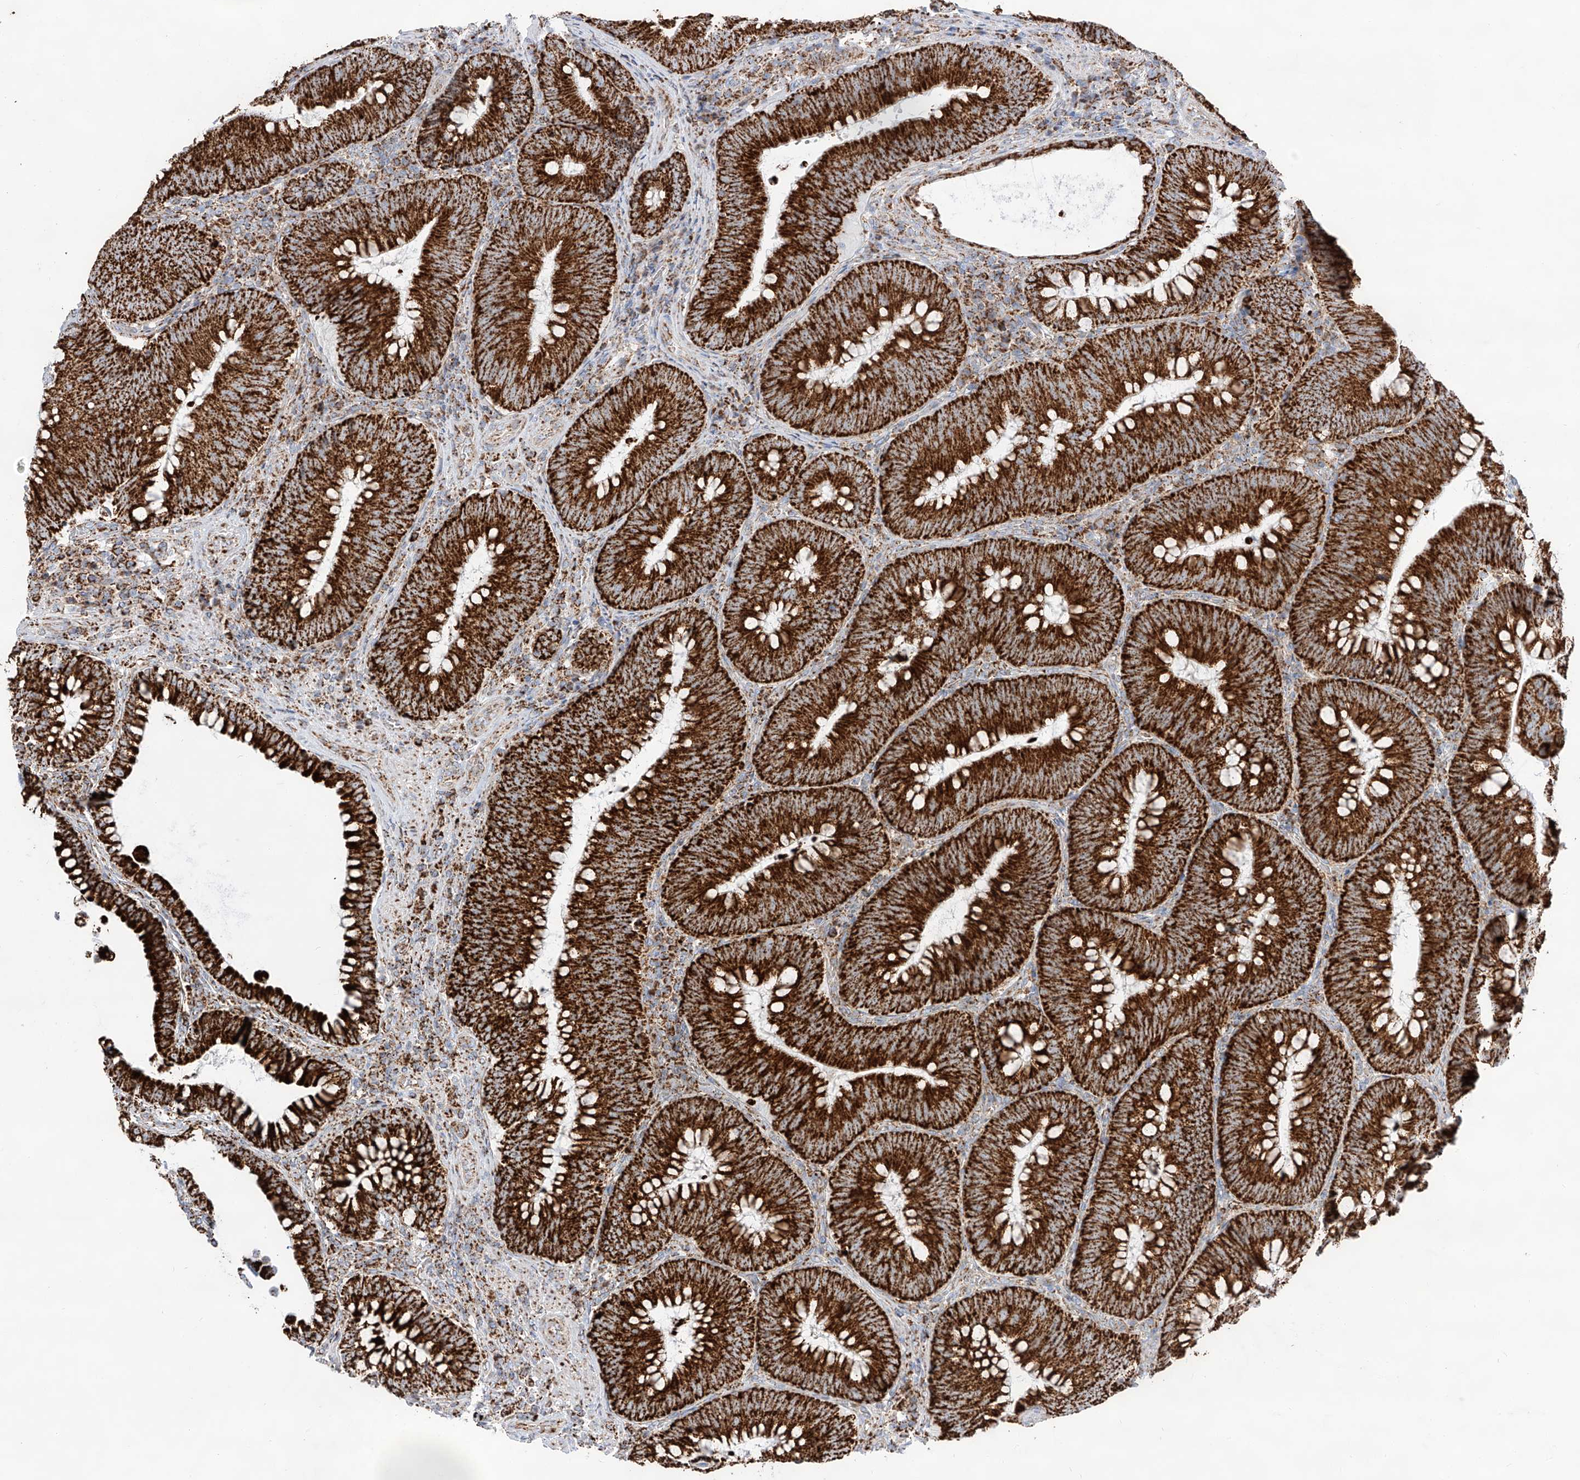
{"staining": {"intensity": "strong", "quantity": ">75%", "location": "cytoplasmic/membranous"}, "tissue": "colorectal cancer", "cell_type": "Tumor cells", "image_type": "cancer", "snomed": [{"axis": "morphology", "description": "Normal tissue, NOS"}, {"axis": "topography", "description": "Colon"}], "caption": "Colorectal cancer stained with immunohistochemistry shows strong cytoplasmic/membranous expression in approximately >75% of tumor cells. Immunohistochemistry stains the protein in brown and the nuclei are stained blue.", "gene": "TTC27", "patient": {"sex": "female", "age": 82}}